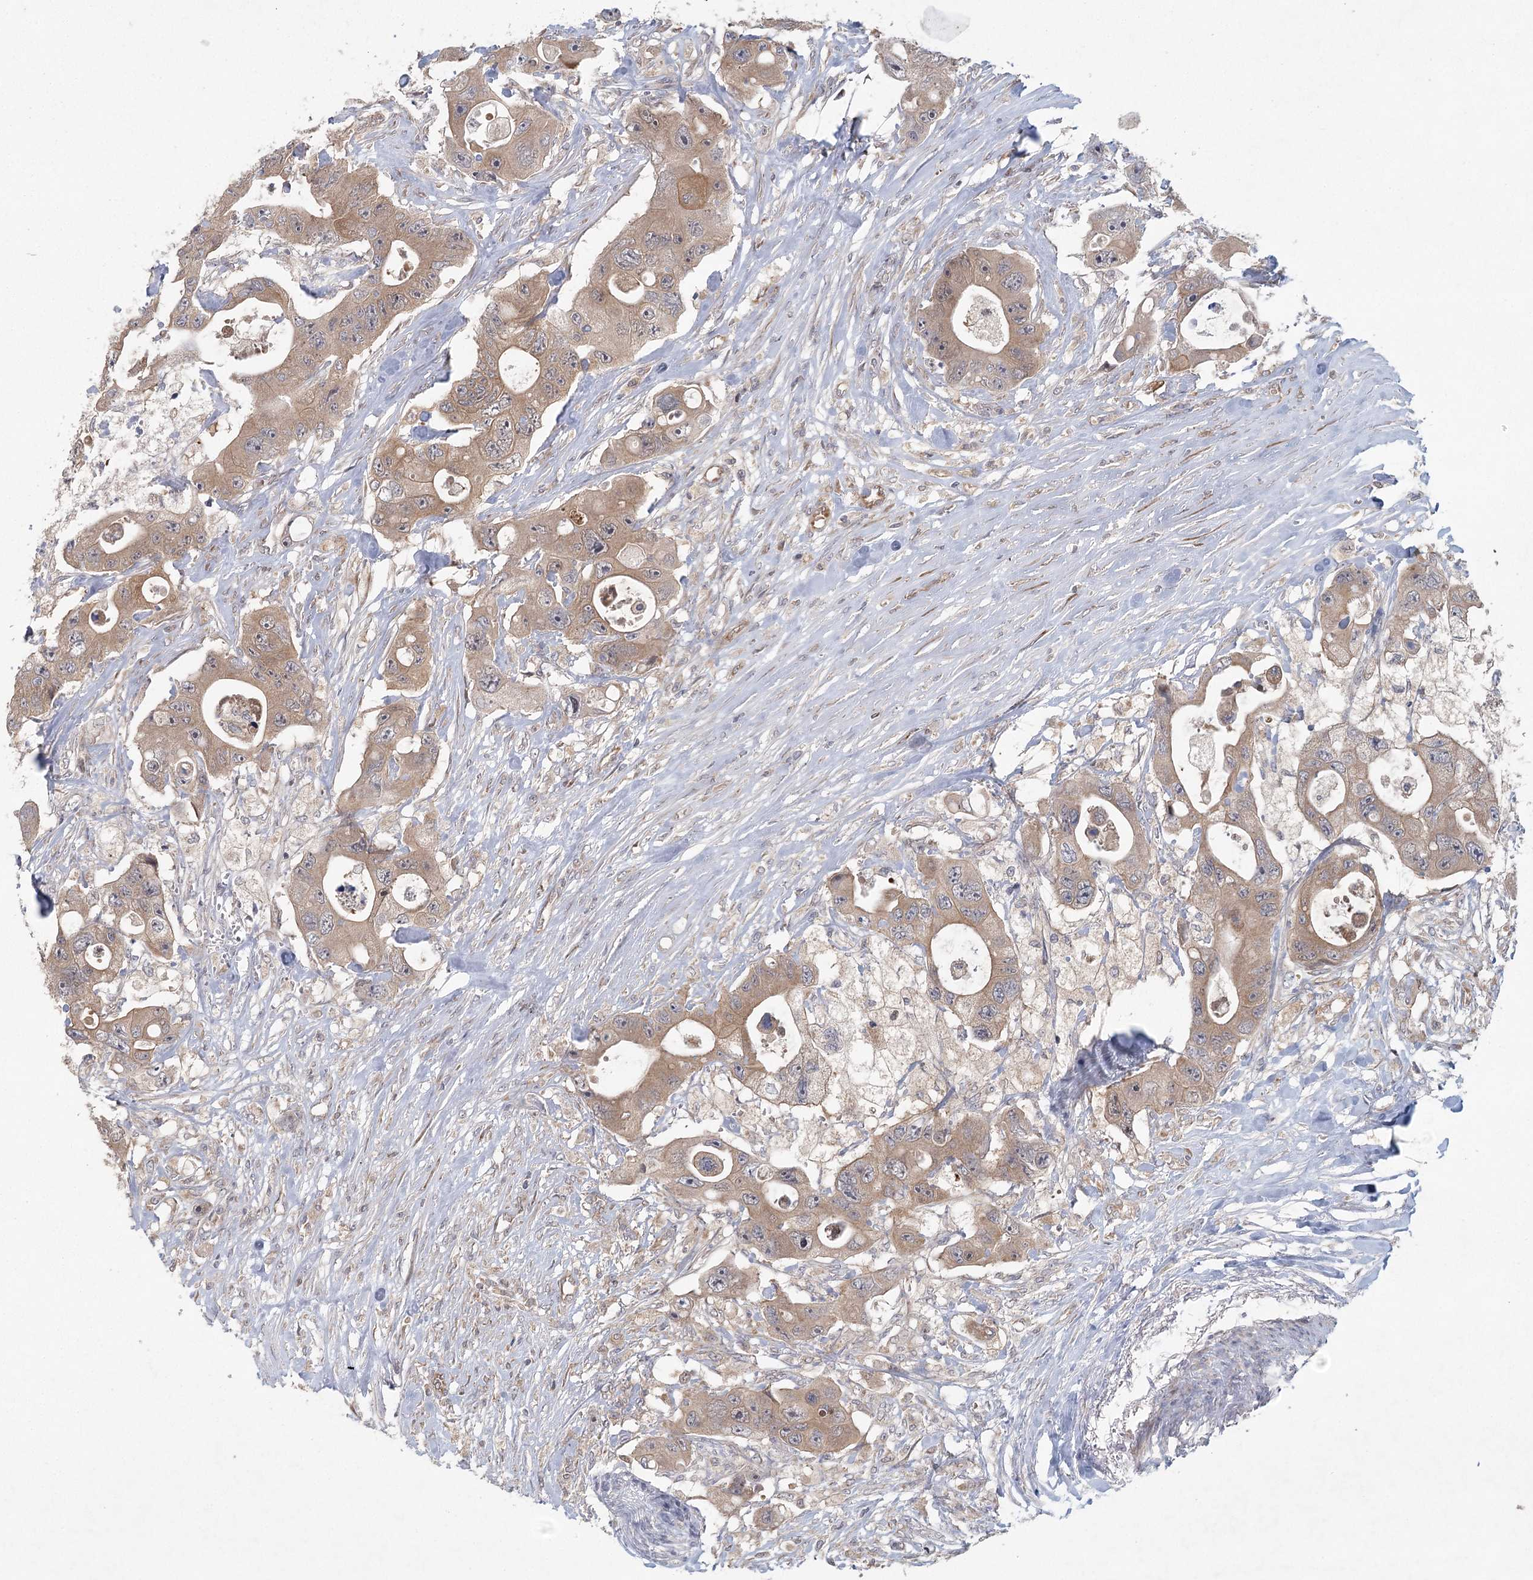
{"staining": {"intensity": "moderate", "quantity": ">75%", "location": "cytoplasmic/membranous"}, "tissue": "colorectal cancer", "cell_type": "Tumor cells", "image_type": "cancer", "snomed": [{"axis": "morphology", "description": "Adenocarcinoma, NOS"}, {"axis": "topography", "description": "Colon"}], "caption": "A histopathology image of adenocarcinoma (colorectal) stained for a protein exhibits moderate cytoplasmic/membranous brown staining in tumor cells. (Stains: DAB in brown, nuclei in blue, Microscopy: brightfield microscopy at high magnification).", "gene": "LRRC14B", "patient": {"sex": "female", "age": 46}}